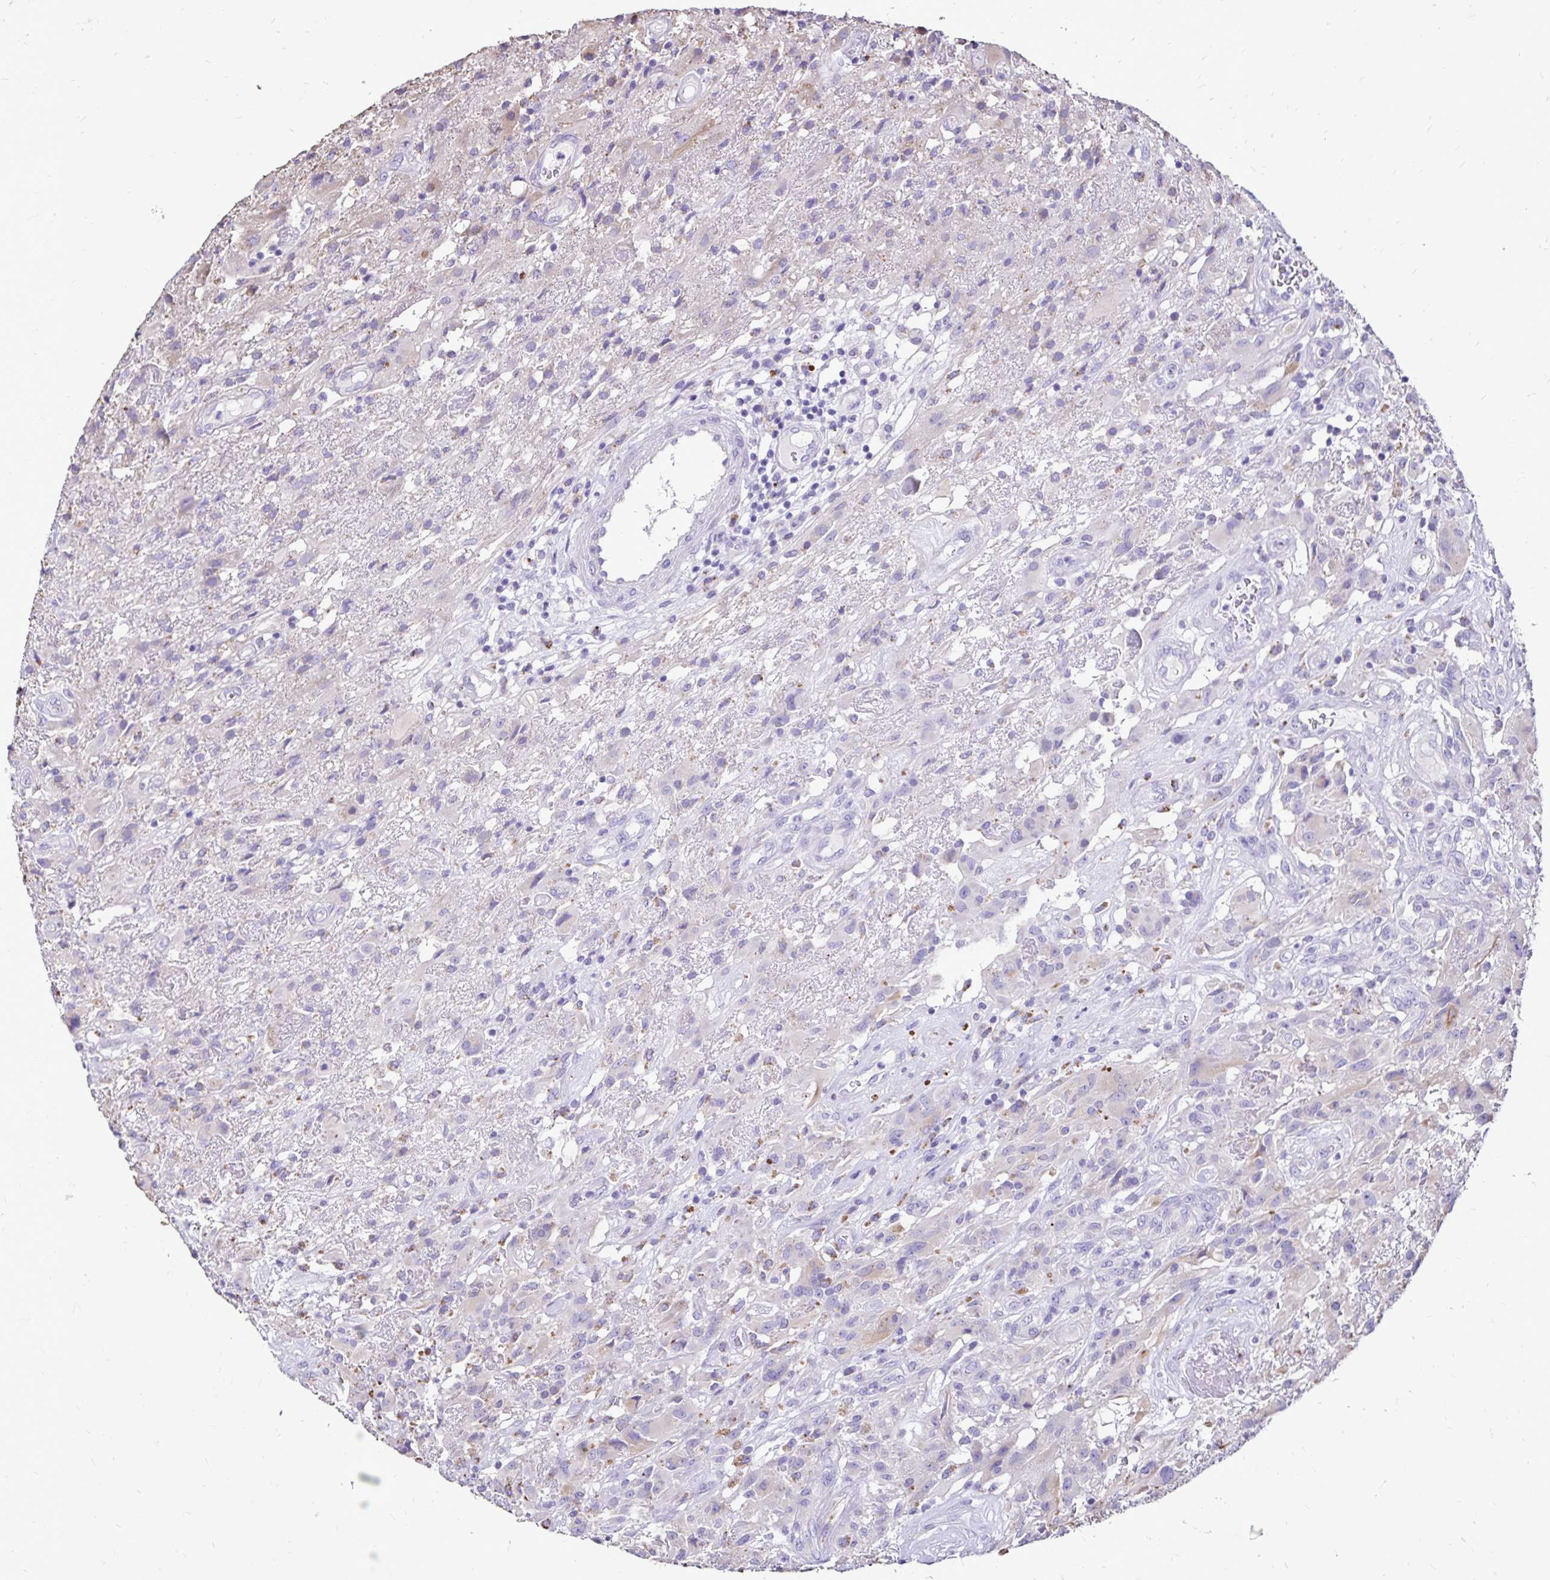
{"staining": {"intensity": "weak", "quantity": "<25%", "location": "cytoplasmic/membranous"}, "tissue": "glioma", "cell_type": "Tumor cells", "image_type": "cancer", "snomed": [{"axis": "morphology", "description": "Glioma, malignant, High grade"}, {"axis": "topography", "description": "Brain"}], "caption": "DAB (3,3'-diaminobenzidine) immunohistochemical staining of human malignant glioma (high-grade) demonstrates no significant positivity in tumor cells.", "gene": "EVPL", "patient": {"sex": "male", "age": 46}}